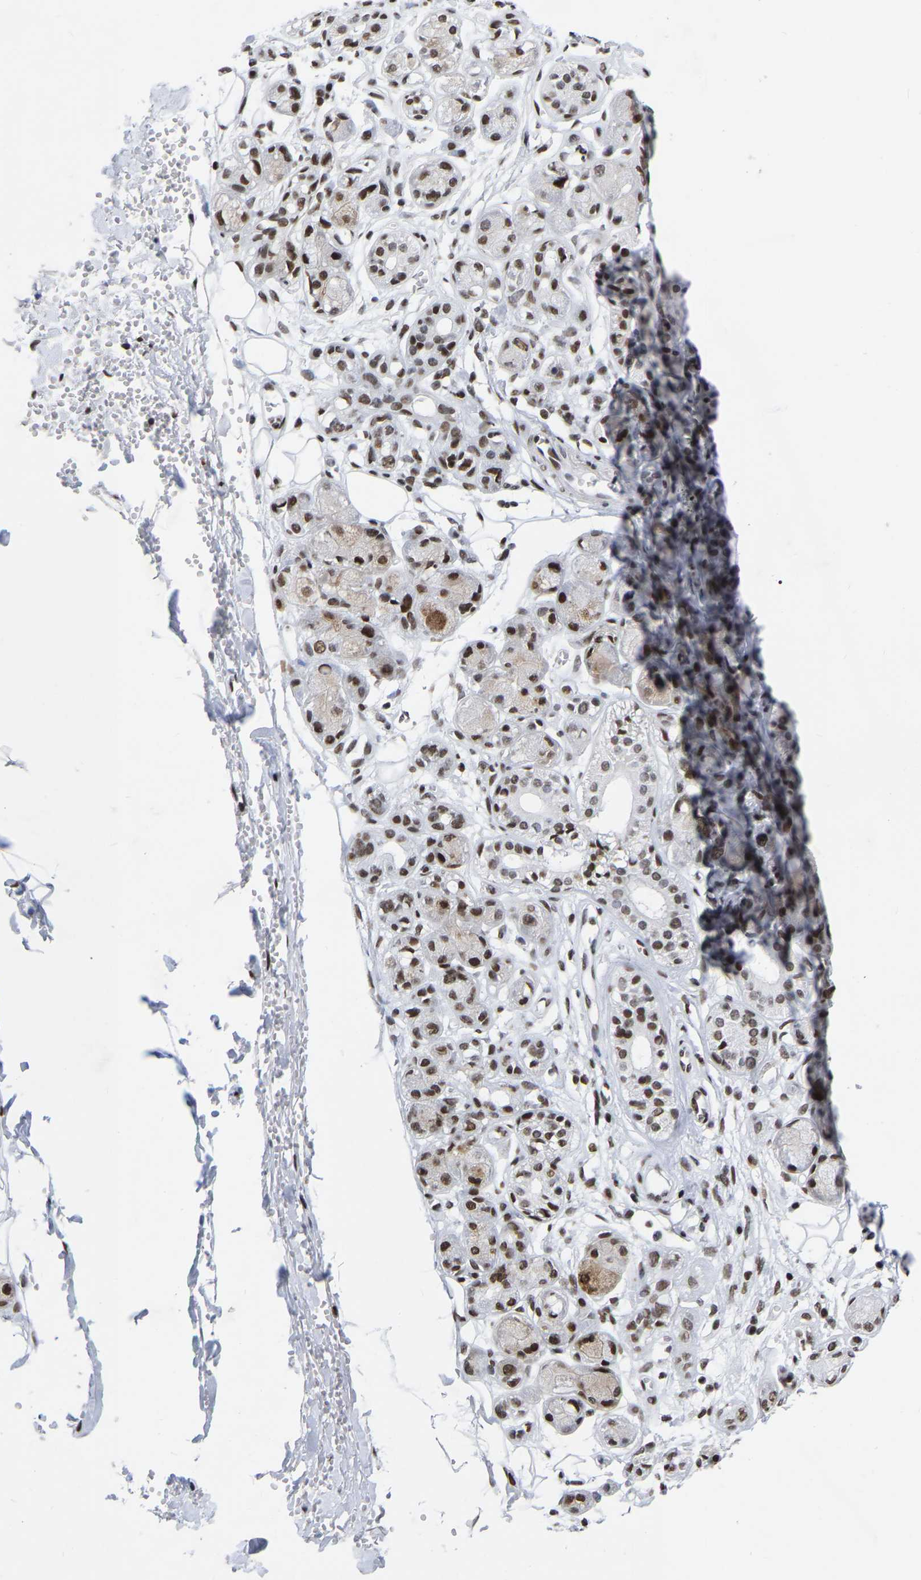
{"staining": {"intensity": "moderate", "quantity": ">75%", "location": "nuclear"}, "tissue": "adipose tissue", "cell_type": "Adipocytes", "image_type": "normal", "snomed": [{"axis": "morphology", "description": "Normal tissue, NOS"}, {"axis": "morphology", "description": "Inflammation, NOS"}, {"axis": "topography", "description": "Salivary gland"}, {"axis": "topography", "description": "Peripheral nerve tissue"}], "caption": "A brown stain labels moderate nuclear positivity of a protein in adipocytes of normal human adipose tissue.", "gene": "PRCC", "patient": {"sex": "female", "age": 75}}